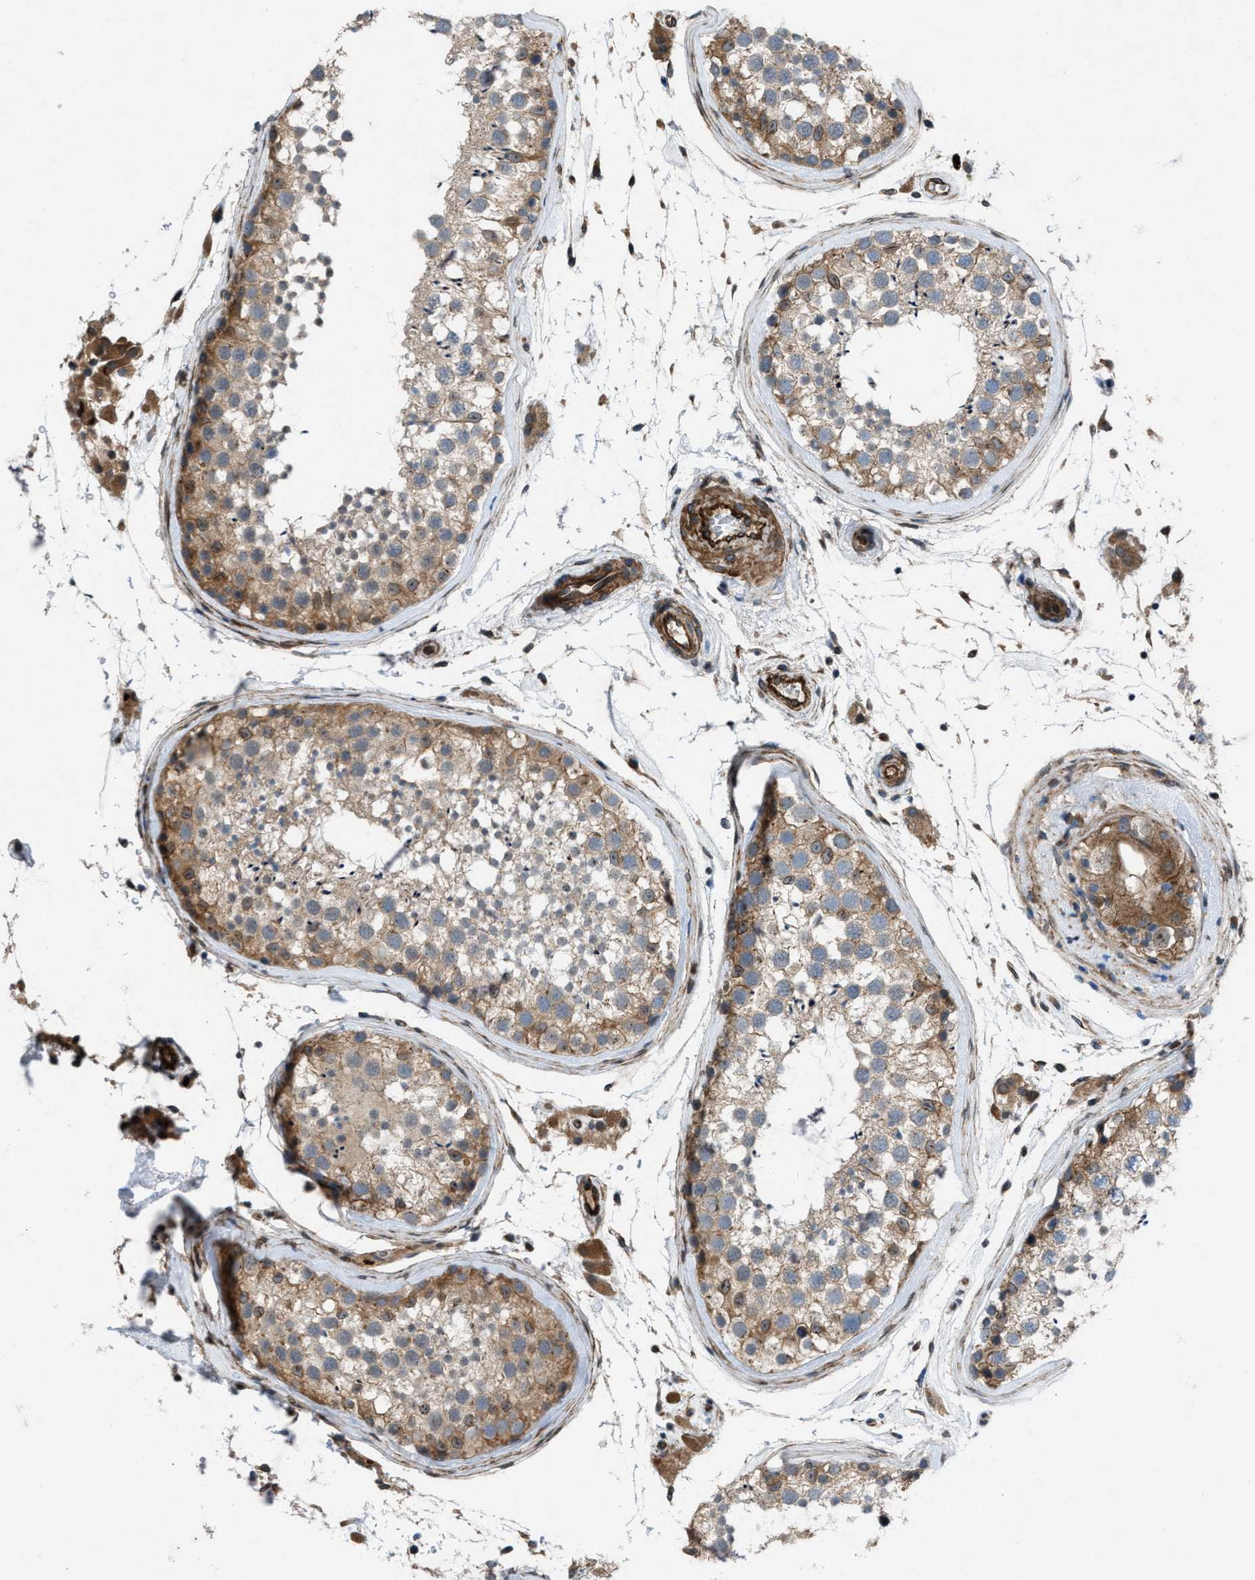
{"staining": {"intensity": "moderate", "quantity": ">75%", "location": "cytoplasmic/membranous"}, "tissue": "testis", "cell_type": "Cells in seminiferous ducts", "image_type": "normal", "snomed": [{"axis": "morphology", "description": "Normal tissue, NOS"}, {"axis": "topography", "description": "Testis"}], "caption": "IHC staining of benign testis, which shows medium levels of moderate cytoplasmic/membranous expression in approximately >75% of cells in seminiferous ducts indicating moderate cytoplasmic/membranous protein staining. The staining was performed using DAB (3,3'-diaminobenzidine) (brown) for protein detection and nuclei were counterstained in hematoxylin (blue).", "gene": "URGCP", "patient": {"sex": "male", "age": 46}}